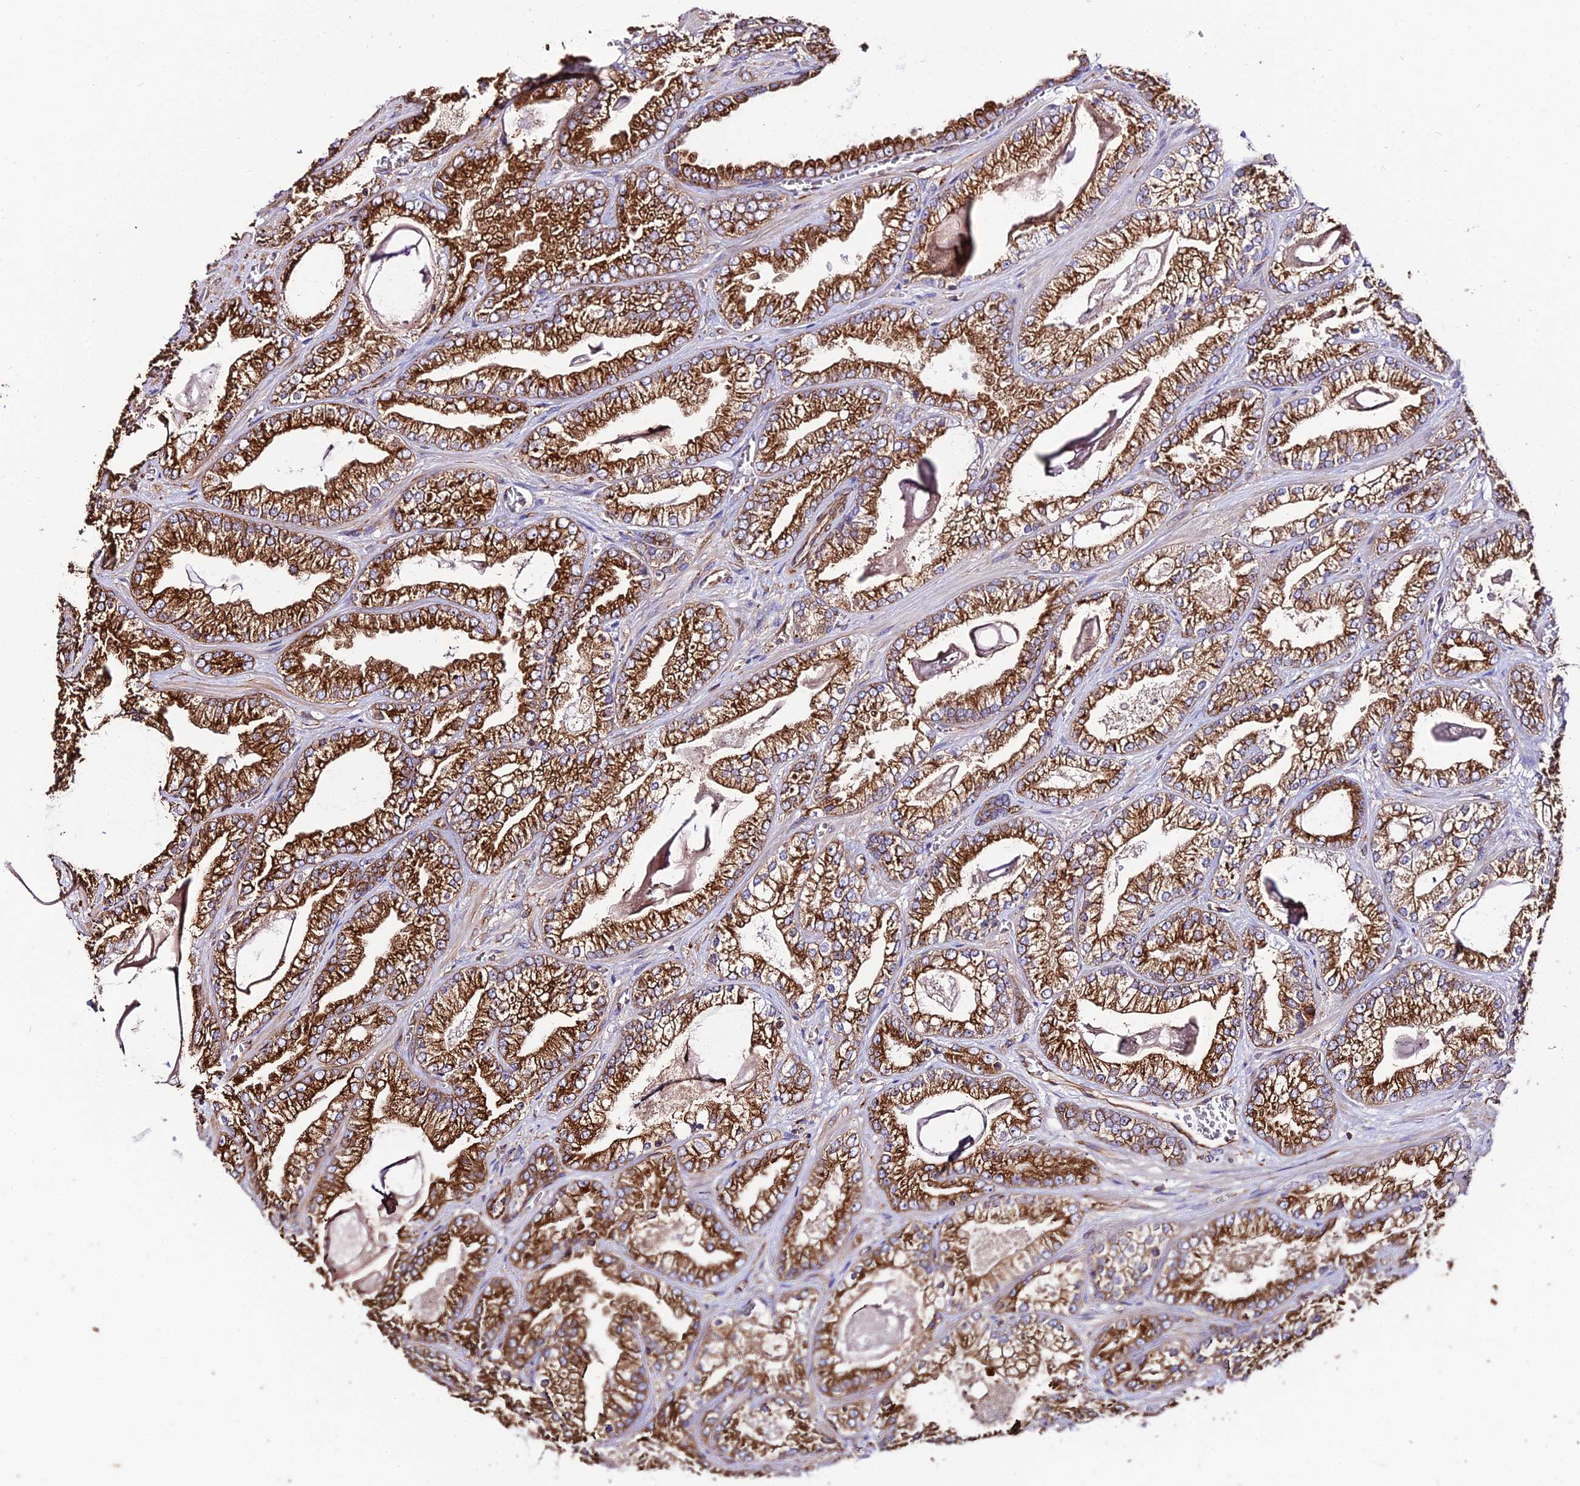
{"staining": {"intensity": "strong", "quantity": ">75%", "location": "cytoplasmic/membranous"}, "tissue": "prostate cancer", "cell_type": "Tumor cells", "image_type": "cancer", "snomed": [{"axis": "morphology", "description": "Adenocarcinoma, Low grade"}, {"axis": "topography", "description": "Prostate"}], "caption": "Tumor cells show high levels of strong cytoplasmic/membranous staining in about >75% of cells in prostate adenocarcinoma (low-grade).", "gene": "TUBA3D", "patient": {"sex": "male", "age": 57}}